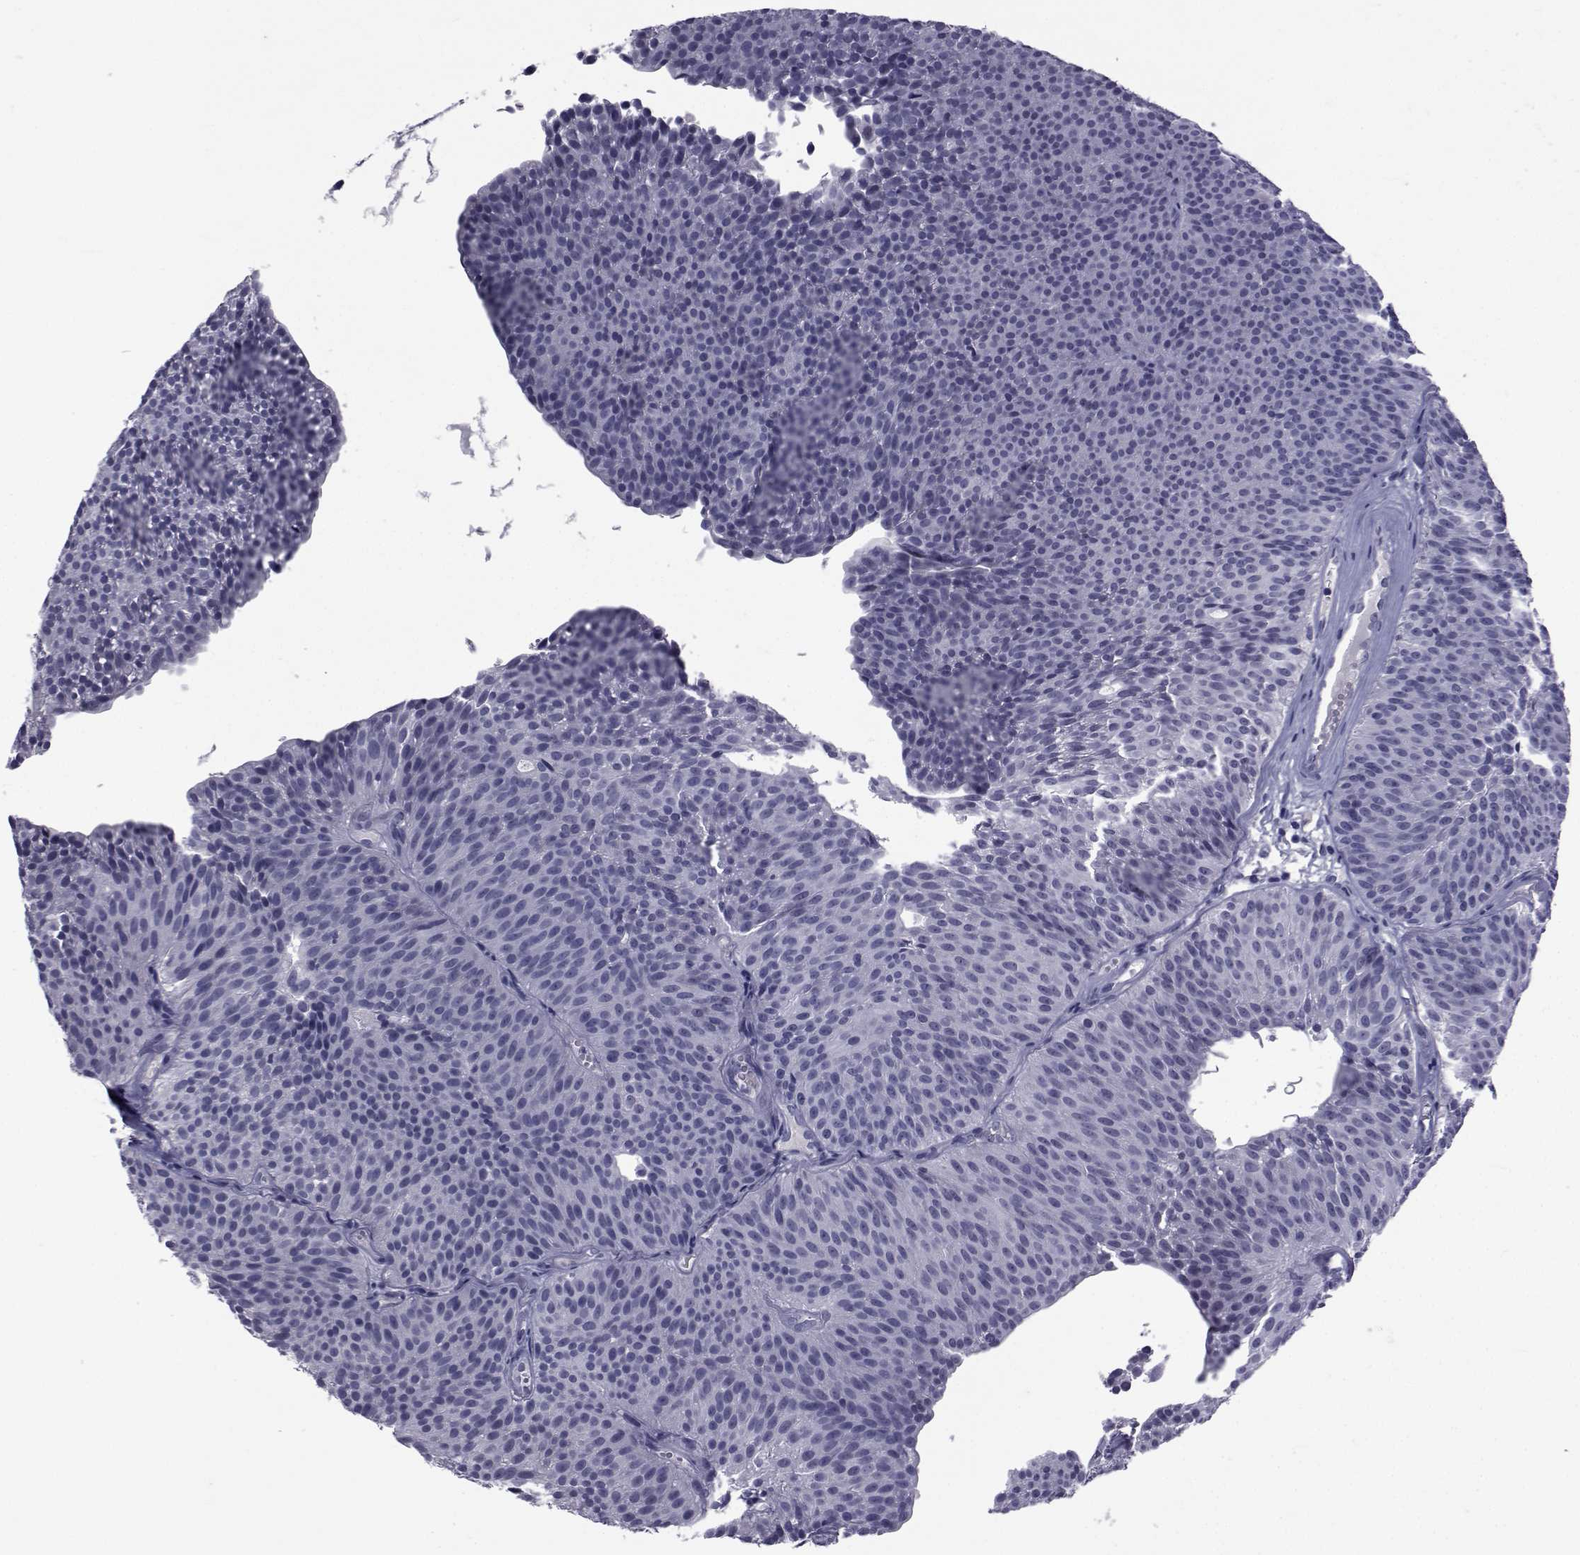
{"staining": {"intensity": "negative", "quantity": "none", "location": "none"}, "tissue": "urothelial cancer", "cell_type": "Tumor cells", "image_type": "cancer", "snomed": [{"axis": "morphology", "description": "Urothelial carcinoma, Low grade"}, {"axis": "topography", "description": "Urinary bladder"}], "caption": "Tumor cells are negative for protein expression in human urothelial cancer.", "gene": "PAX2", "patient": {"sex": "male", "age": 63}}